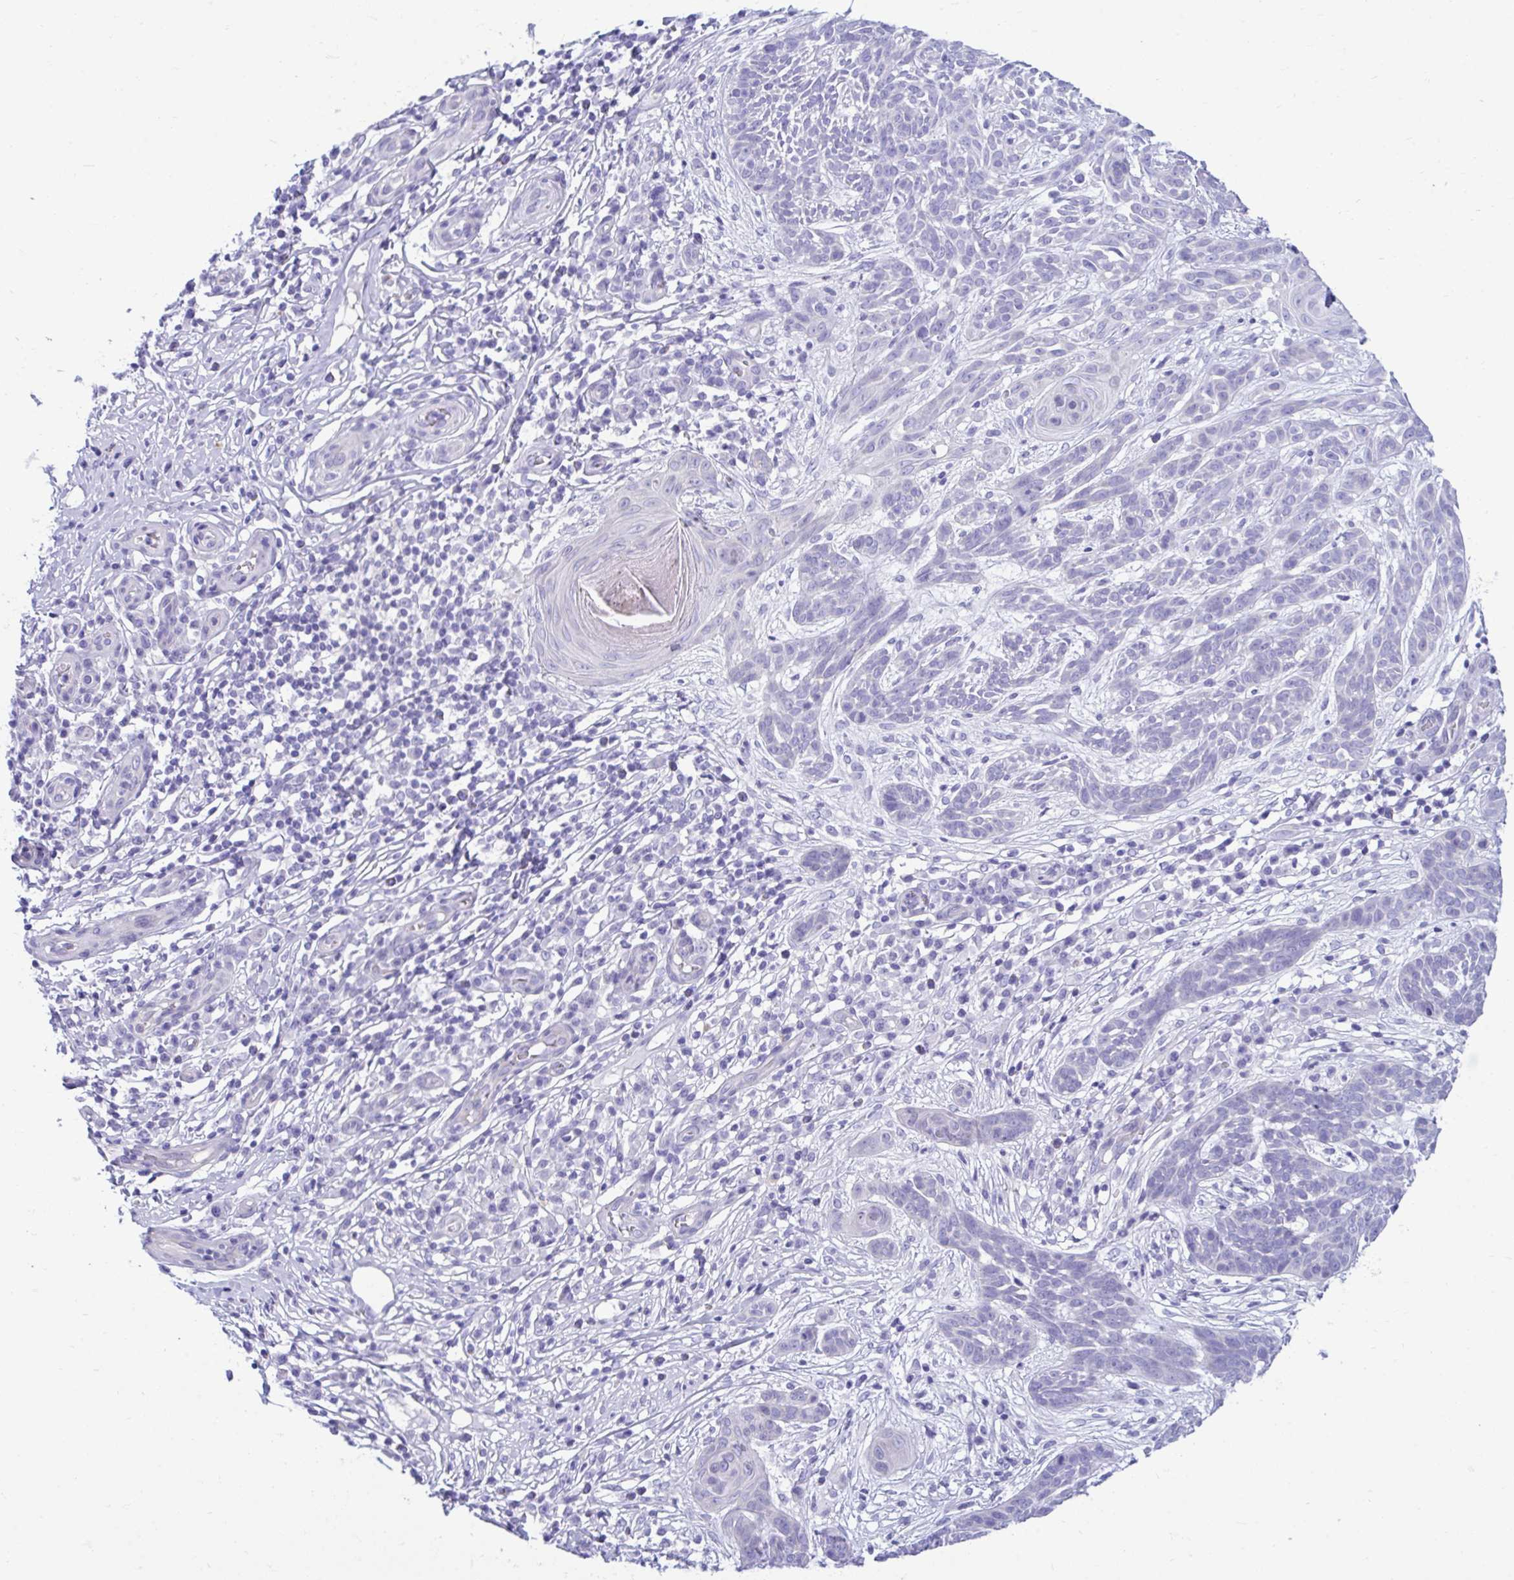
{"staining": {"intensity": "negative", "quantity": "none", "location": "none"}, "tissue": "skin cancer", "cell_type": "Tumor cells", "image_type": "cancer", "snomed": [{"axis": "morphology", "description": "Basal cell carcinoma"}, {"axis": "topography", "description": "Skin"}, {"axis": "topography", "description": "Skin, foot"}], "caption": "High power microscopy micrograph of an immunohistochemistry (IHC) photomicrograph of basal cell carcinoma (skin), revealing no significant positivity in tumor cells. (DAB immunohistochemistry with hematoxylin counter stain).", "gene": "SHISA8", "patient": {"sex": "female", "age": 86}}